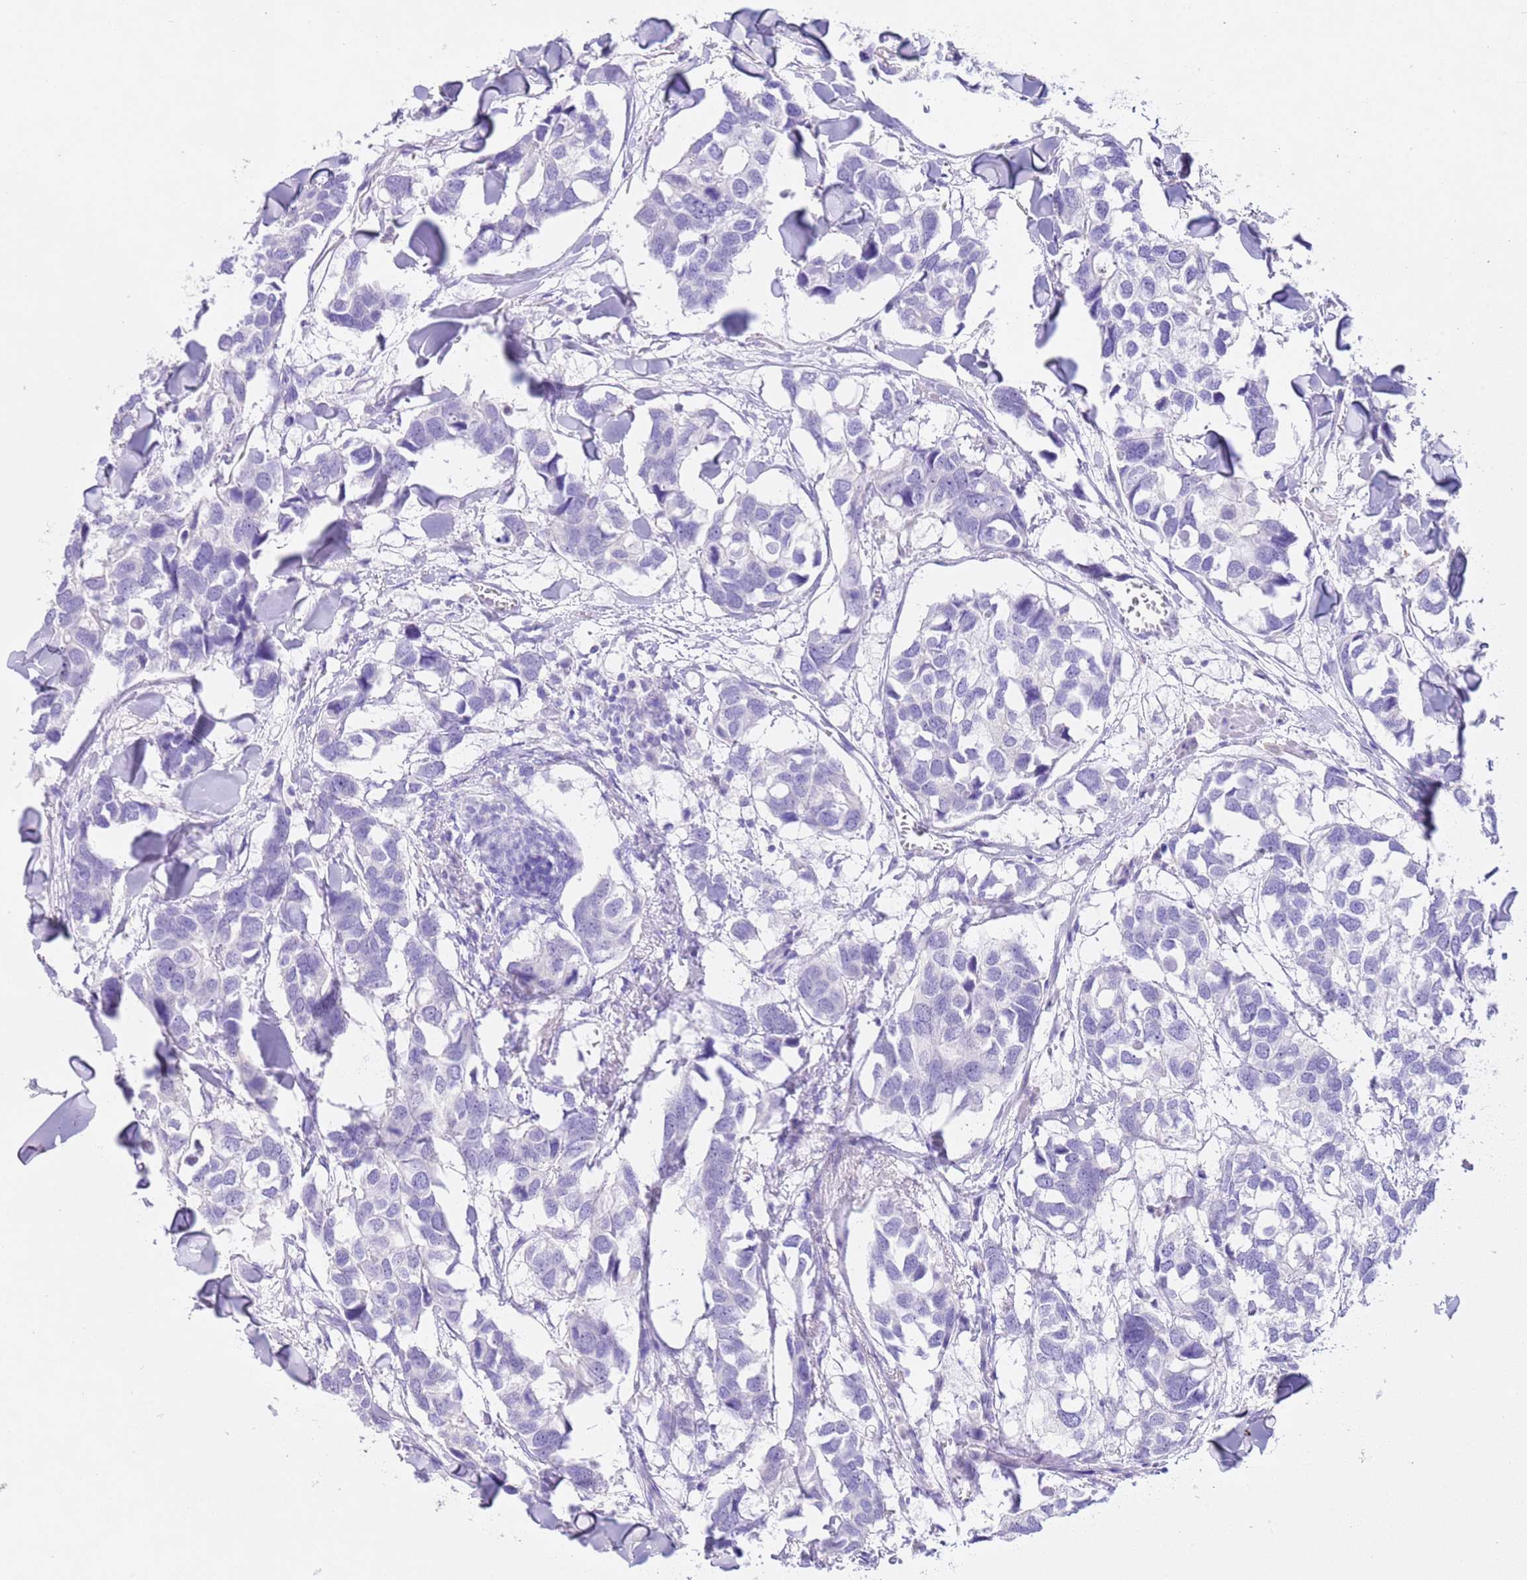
{"staining": {"intensity": "negative", "quantity": "none", "location": "none"}, "tissue": "breast cancer", "cell_type": "Tumor cells", "image_type": "cancer", "snomed": [{"axis": "morphology", "description": "Duct carcinoma"}, {"axis": "topography", "description": "Breast"}], "caption": "The immunohistochemistry (IHC) micrograph has no significant positivity in tumor cells of breast intraductal carcinoma tissue.", "gene": "CPB1", "patient": {"sex": "female", "age": 83}}